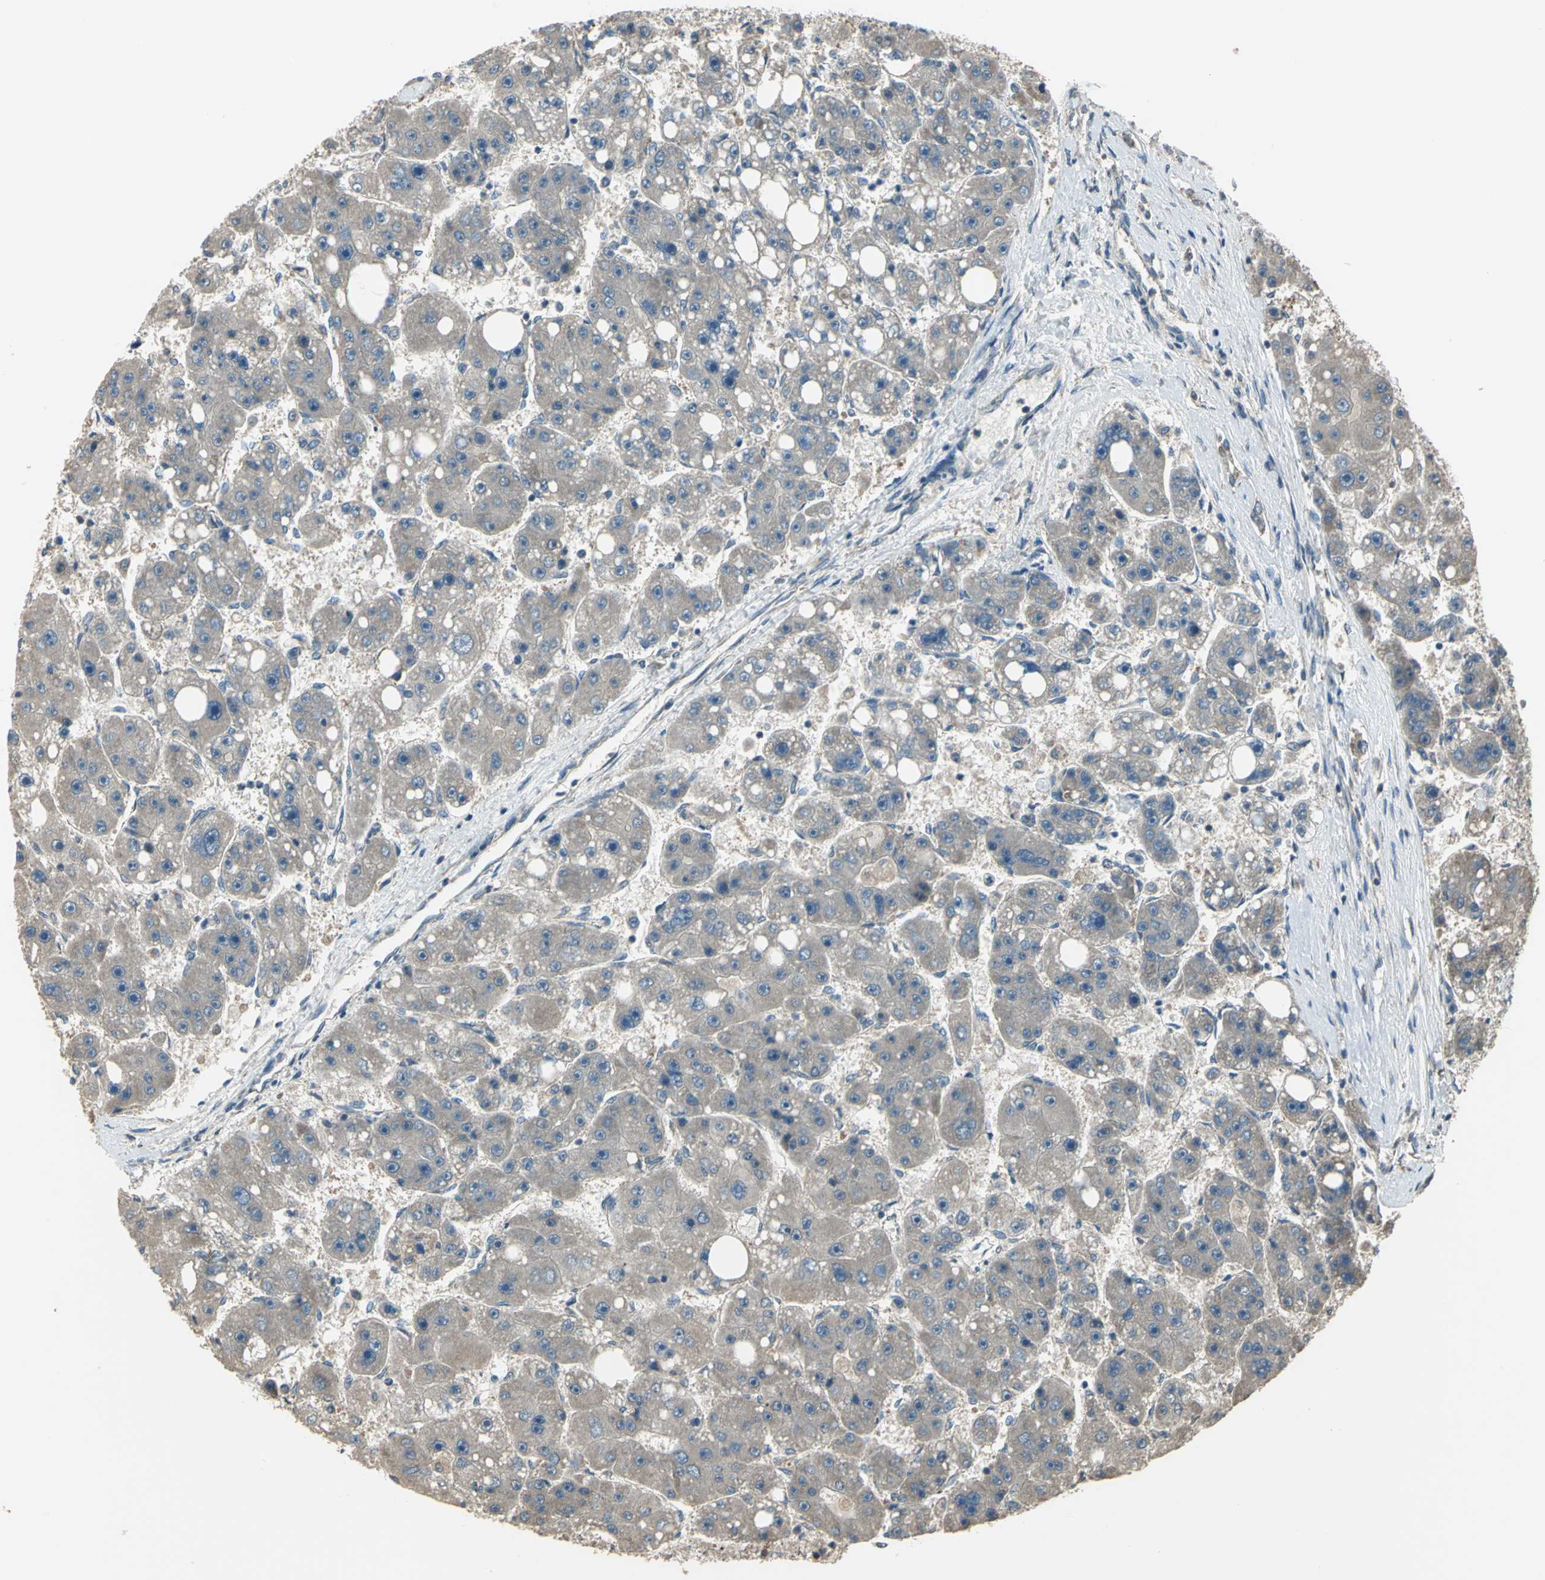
{"staining": {"intensity": "weak", "quantity": ">75%", "location": "cytoplasmic/membranous"}, "tissue": "liver cancer", "cell_type": "Tumor cells", "image_type": "cancer", "snomed": [{"axis": "morphology", "description": "Carcinoma, Hepatocellular, NOS"}, {"axis": "topography", "description": "Liver"}], "caption": "A micrograph of human liver hepatocellular carcinoma stained for a protein reveals weak cytoplasmic/membranous brown staining in tumor cells. (IHC, brightfield microscopy, high magnification).", "gene": "TRAK1", "patient": {"sex": "female", "age": 61}}